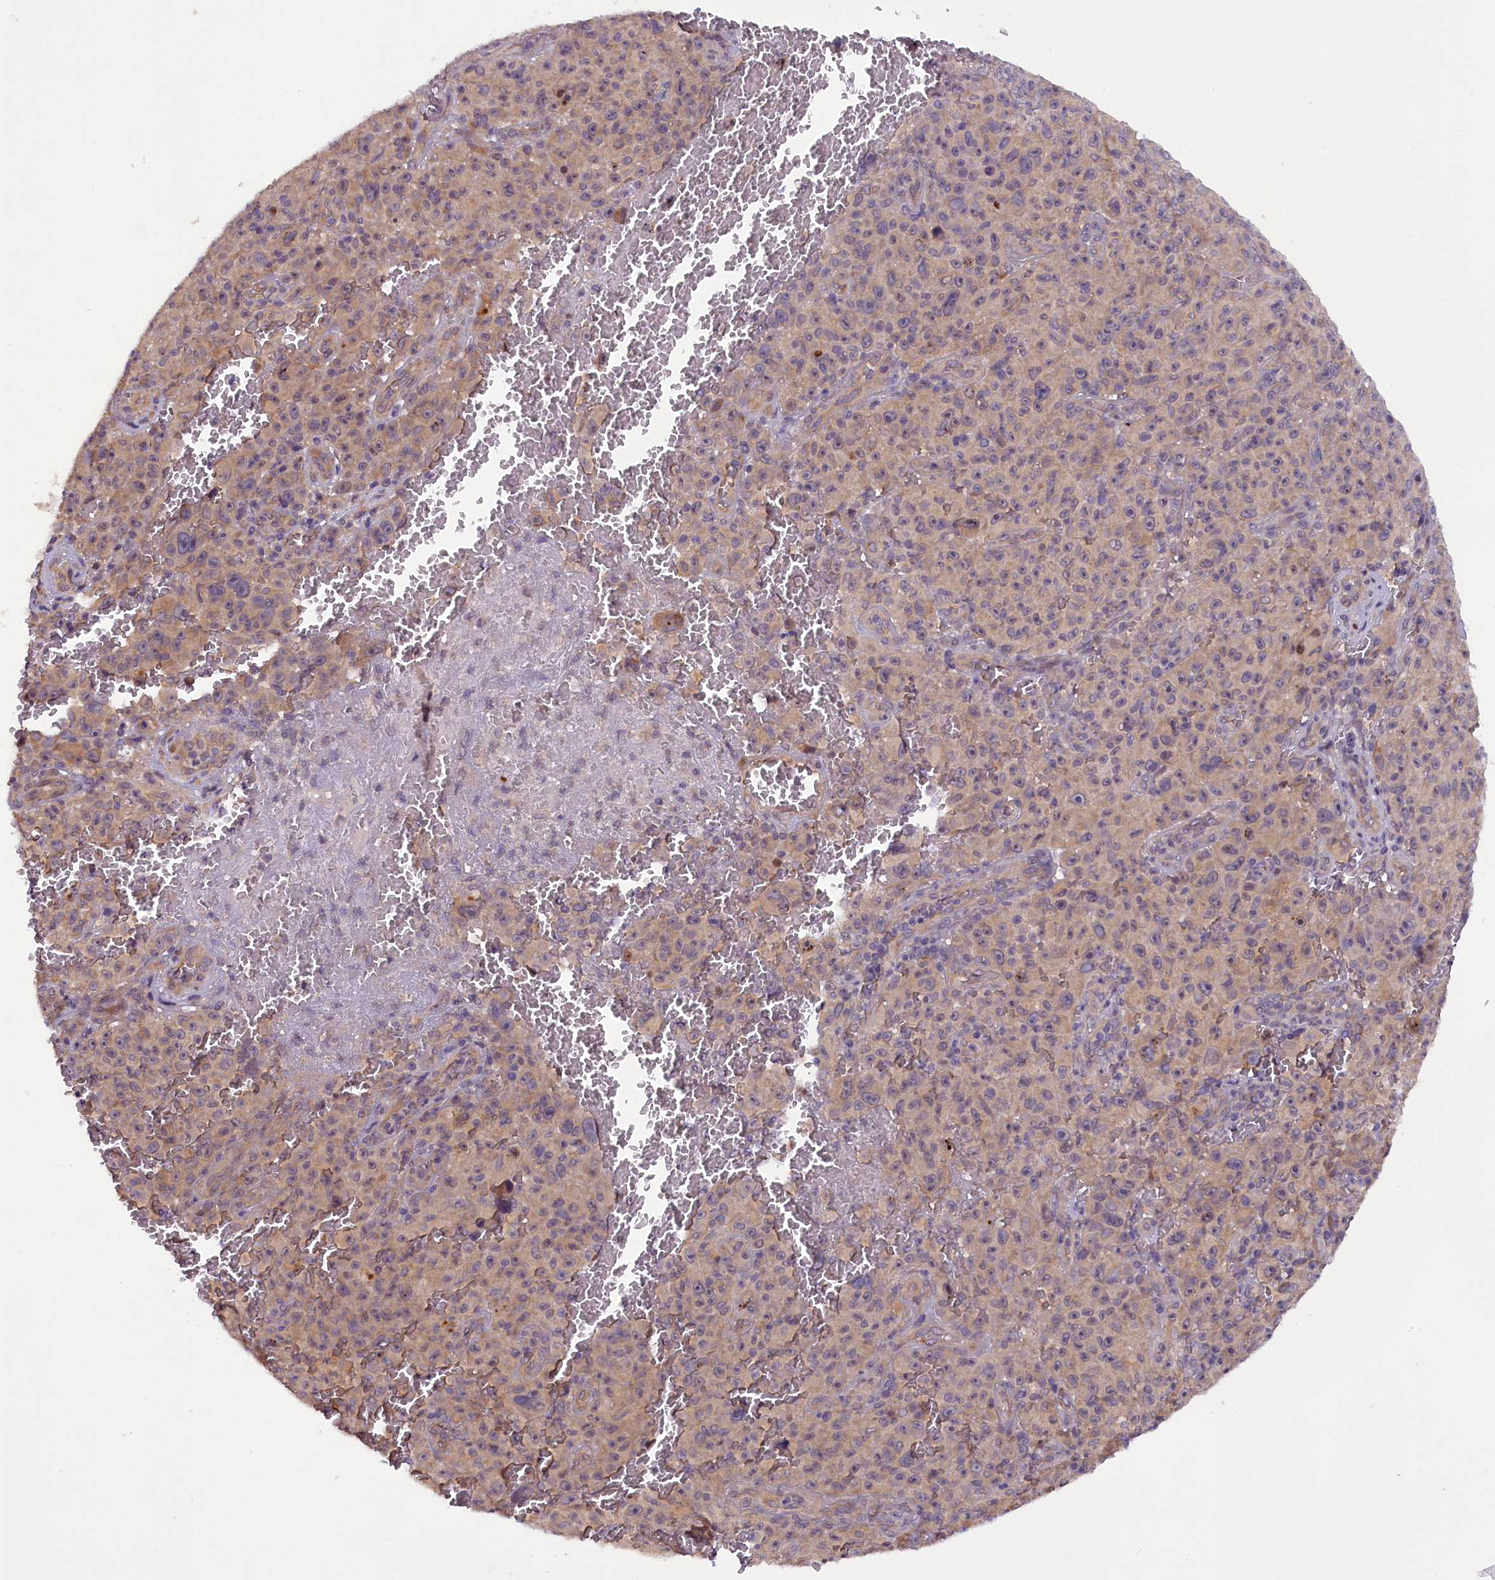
{"staining": {"intensity": "weak", "quantity": ">75%", "location": "cytoplasmic/membranous"}, "tissue": "melanoma", "cell_type": "Tumor cells", "image_type": "cancer", "snomed": [{"axis": "morphology", "description": "Malignant melanoma, NOS"}, {"axis": "topography", "description": "Skin"}], "caption": "Tumor cells reveal low levels of weak cytoplasmic/membranous positivity in about >75% of cells in human melanoma.", "gene": "CCDC9B", "patient": {"sex": "female", "age": 82}}